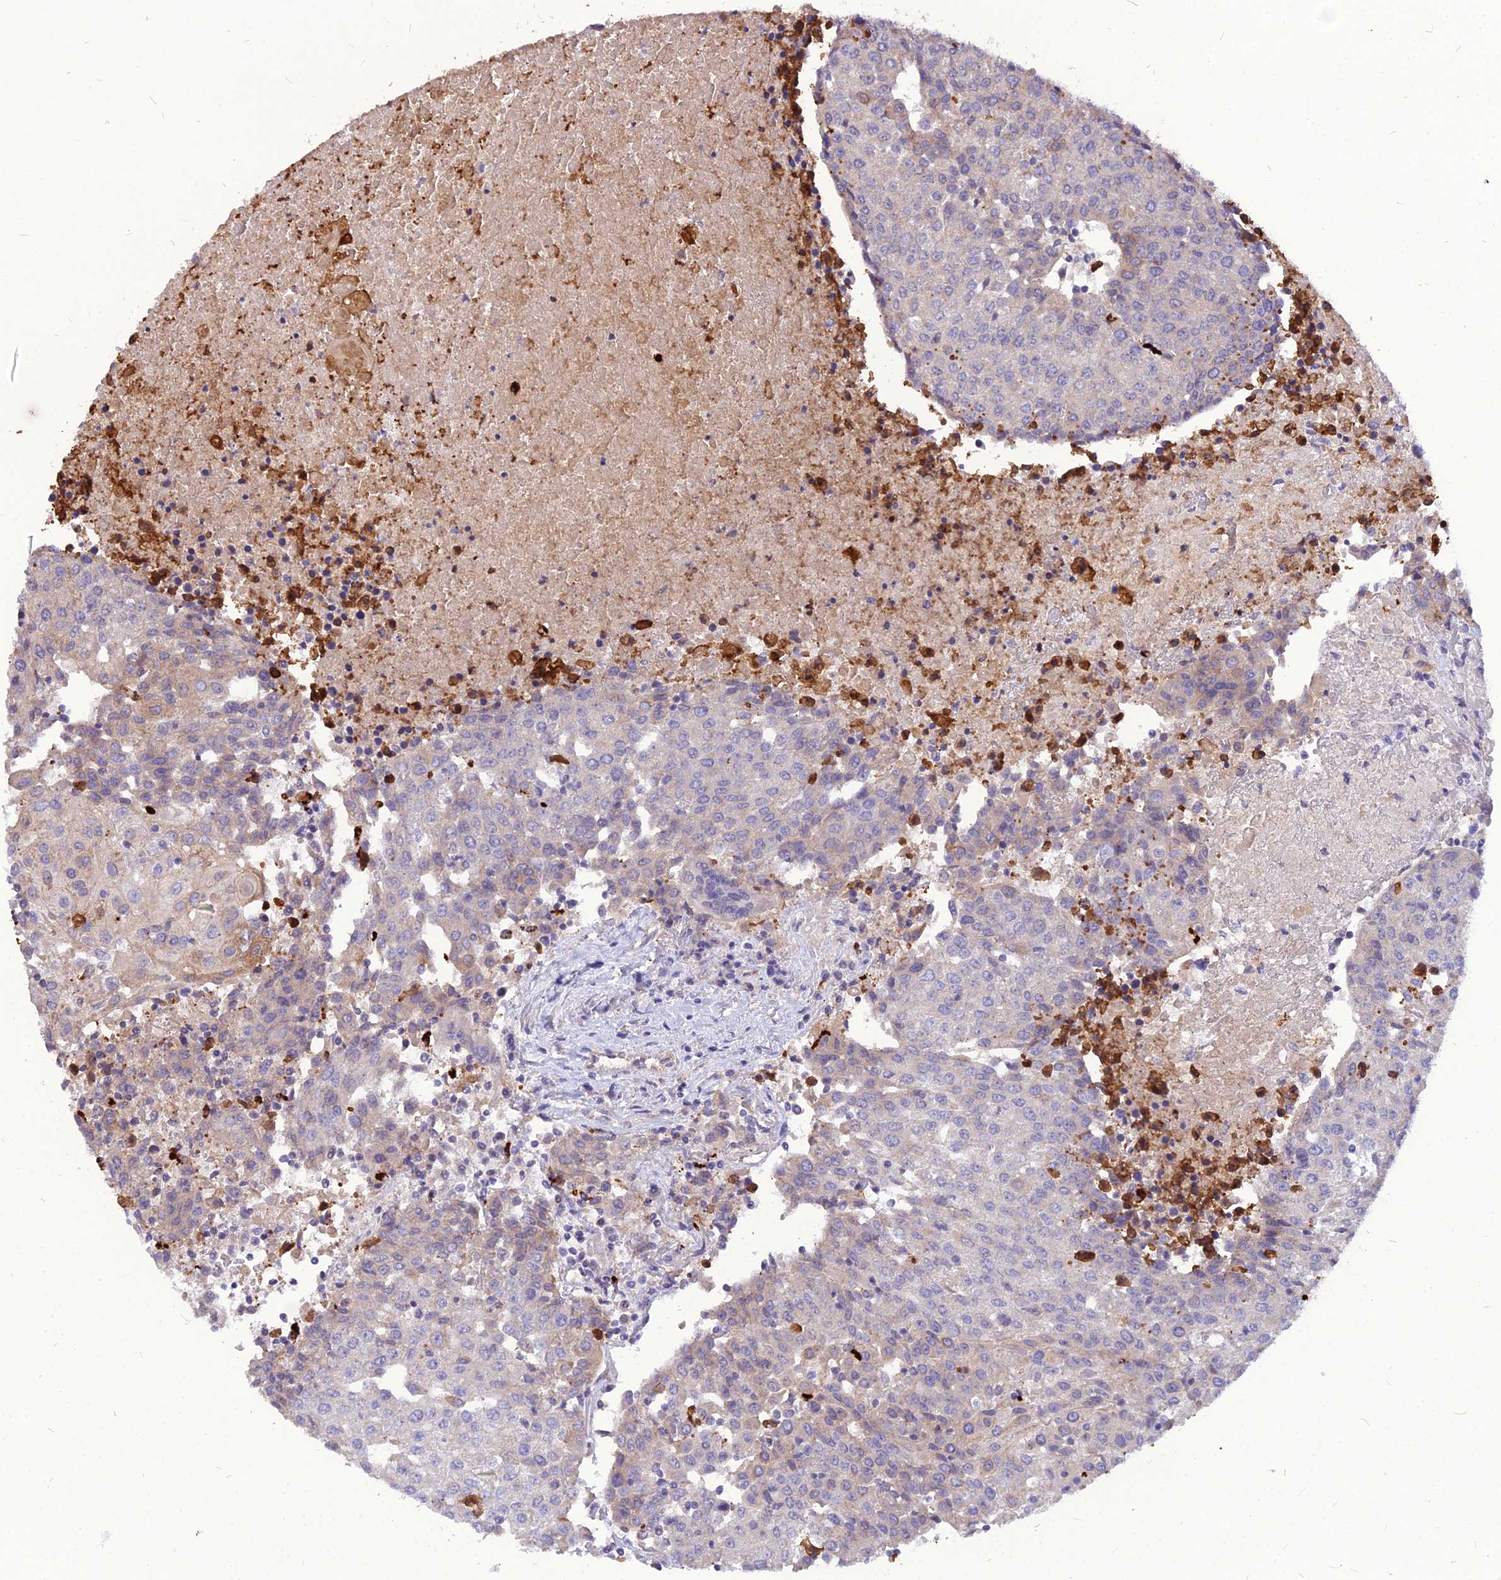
{"staining": {"intensity": "weak", "quantity": "25%-75%", "location": "cytoplasmic/membranous"}, "tissue": "urothelial cancer", "cell_type": "Tumor cells", "image_type": "cancer", "snomed": [{"axis": "morphology", "description": "Urothelial carcinoma, High grade"}, {"axis": "topography", "description": "Urinary bladder"}], "caption": "Urothelial cancer stained for a protein (brown) displays weak cytoplasmic/membranous positive positivity in about 25%-75% of tumor cells.", "gene": "PCED1B", "patient": {"sex": "female", "age": 85}}